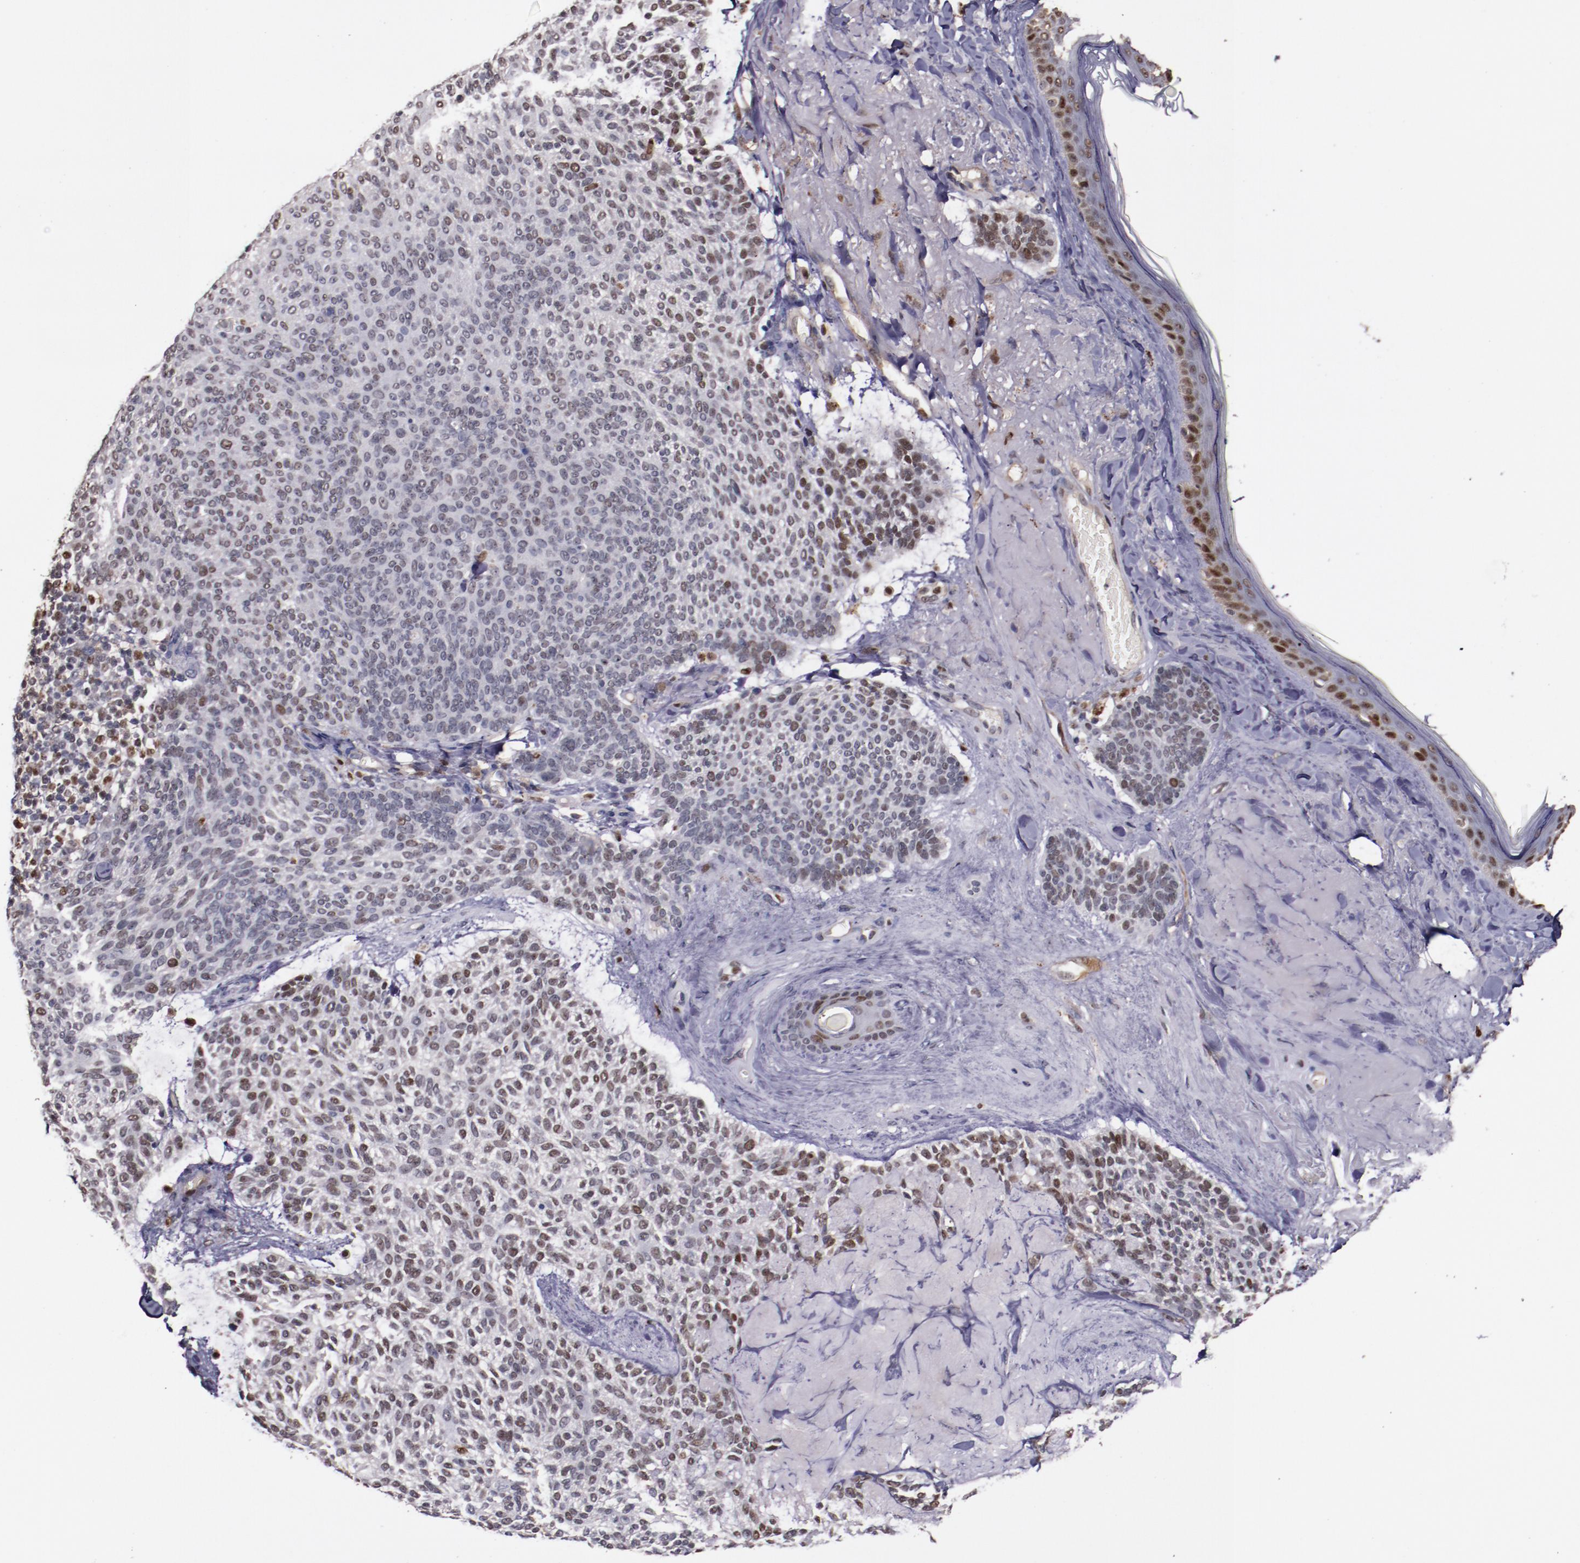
{"staining": {"intensity": "moderate", "quantity": "<25%", "location": "nuclear"}, "tissue": "skin cancer", "cell_type": "Tumor cells", "image_type": "cancer", "snomed": [{"axis": "morphology", "description": "Normal tissue, NOS"}, {"axis": "morphology", "description": "Basal cell carcinoma"}, {"axis": "topography", "description": "Skin"}], "caption": "Basal cell carcinoma (skin) was stained to show a protein in brown. There is low levels of moderate nuclear expression in approximately <25% of tumor cells.", "gene": "CHEK2", "patient": {"sex": "female", "age": 70}}